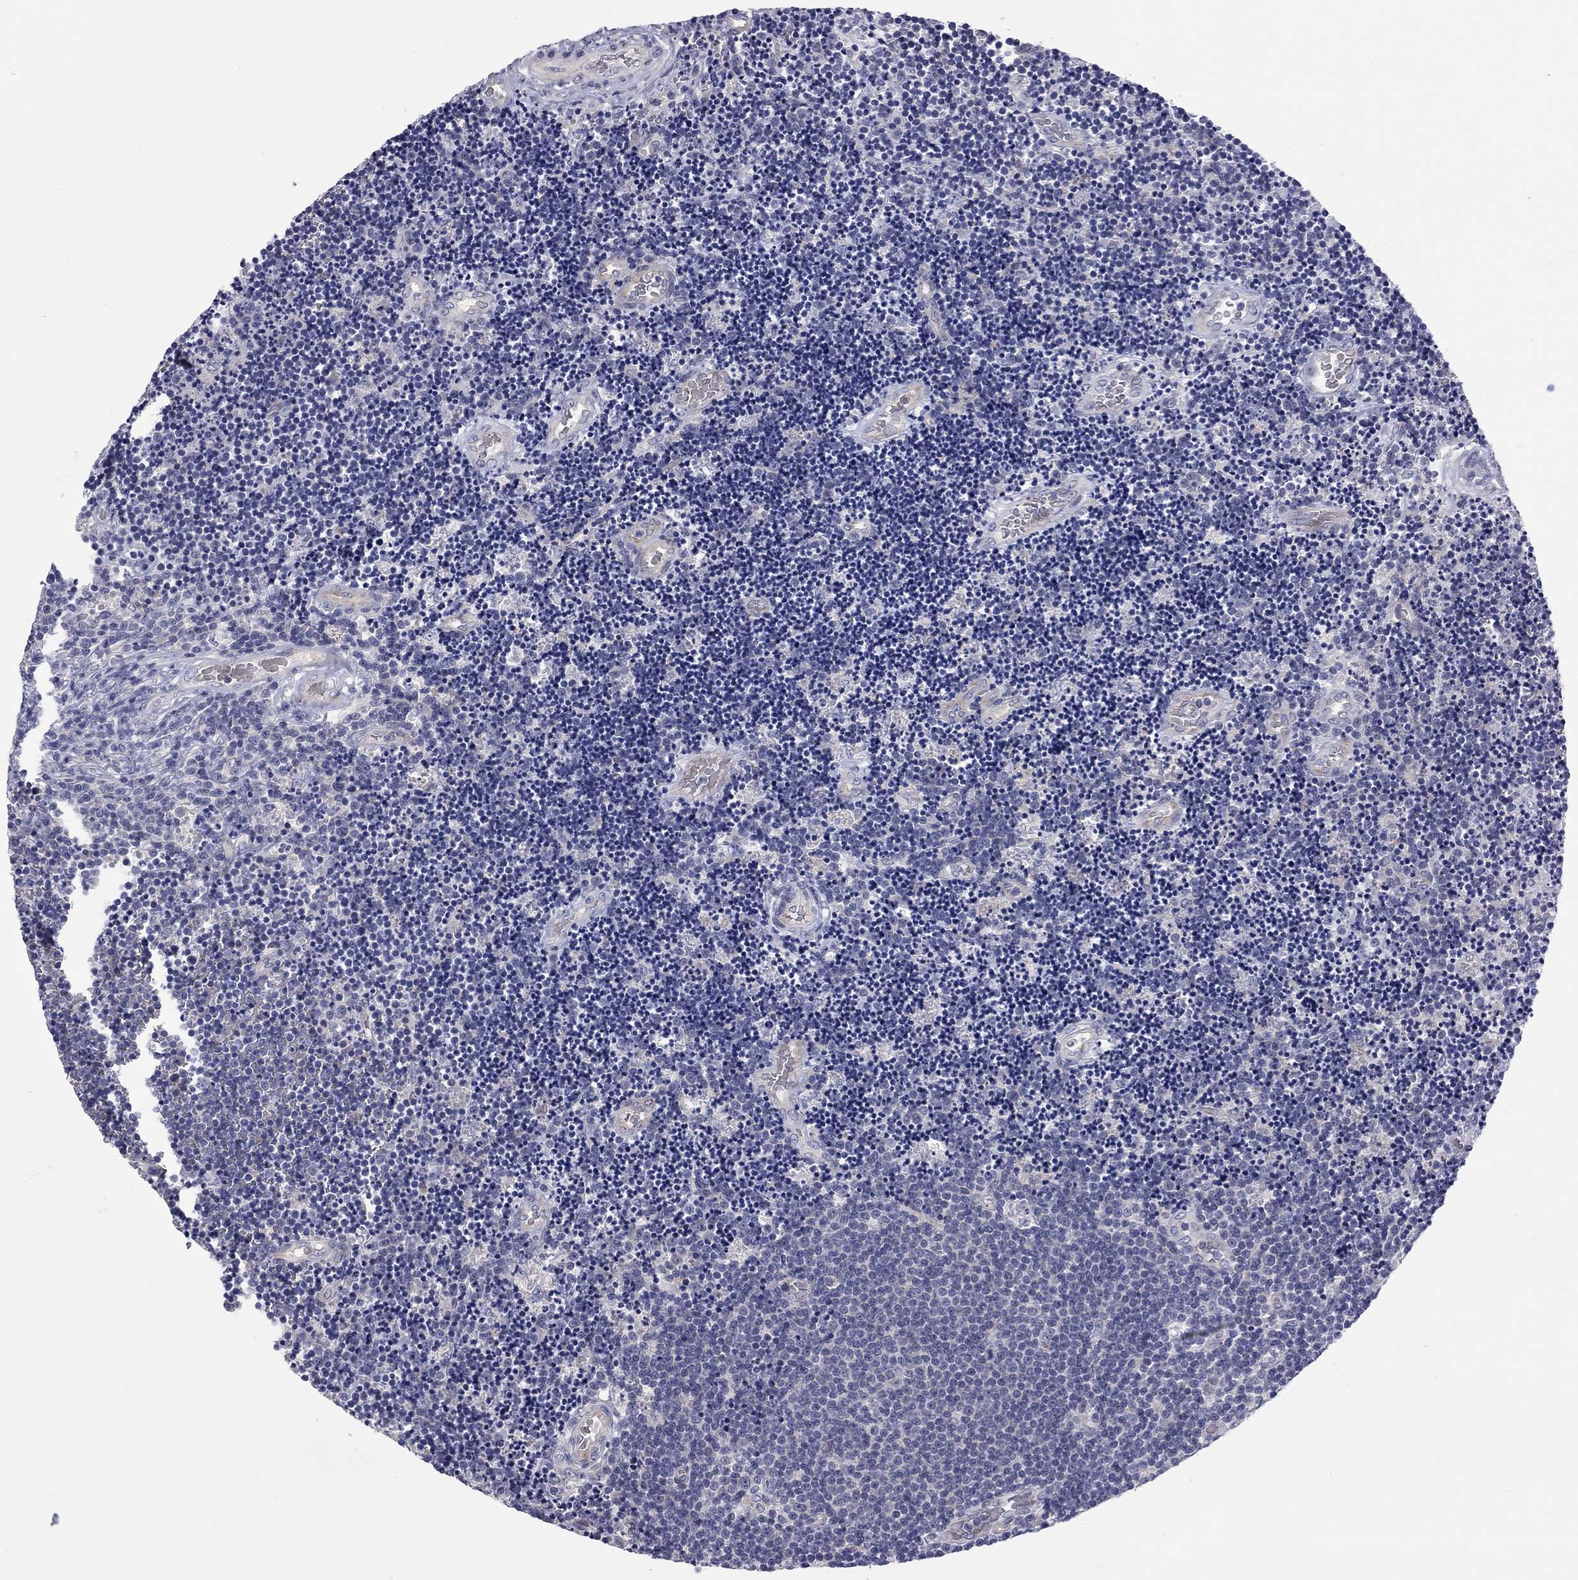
{"staining": {"intensity": "negative", "quantity": "none", "location": "none"}, "tissue": "lymphoma", "cell_type": "Tumor cells", "image_type": "cancer", "snomed": [{"axis": "morphology", "description": "Malignant lymphoma, non-Hodgkin's type, Low grade"}, {"axis": "topography", "description": "Brain"}], "caption": "DAB (3,3'-diaminobenzidine) immunohistochemical staining of human lymphoma reveals no significant expression in tumor cells.", "gene": "UNC119B", "patient": {"sex": "female", "age": 66}}